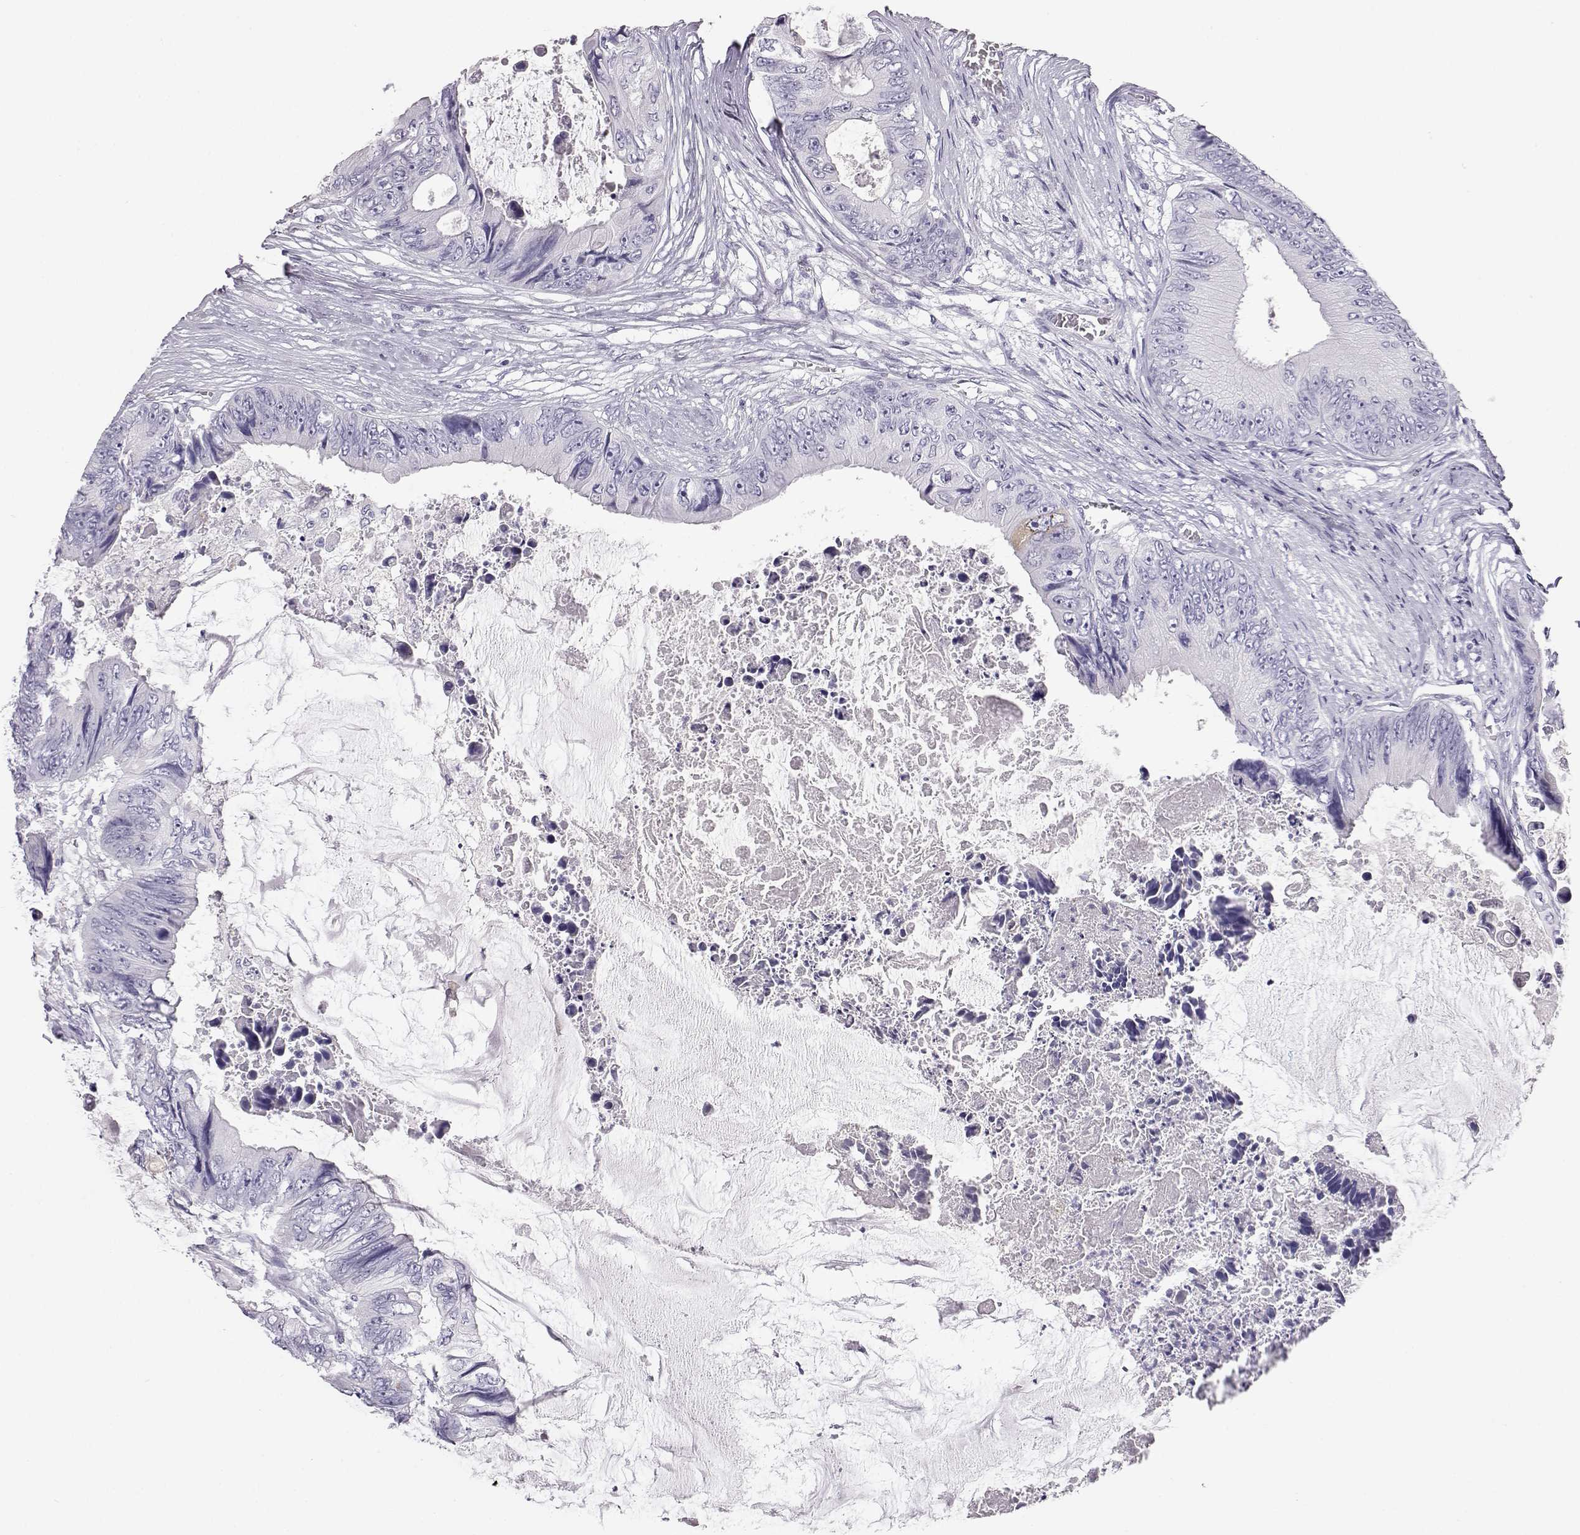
{"staining": {"intensity": "negative", "quantity": "none", "location": "none"}, "tissue": "colorectal cancer", "cell_type": "Tumor cells", "image_type": "cancer", "snomed": [{"axis": "morphology", "description": "Adenocarcinoma, NOS"}, {"axis": "topography", "description": "Rectum"}], "caption": "There is no significant positivity in tumor cells of colorectal cancer. (DAB immunohistochemistry, high magnification).", "gene": "ITLN2", "patient": {"sex": "male", "age": 63}}